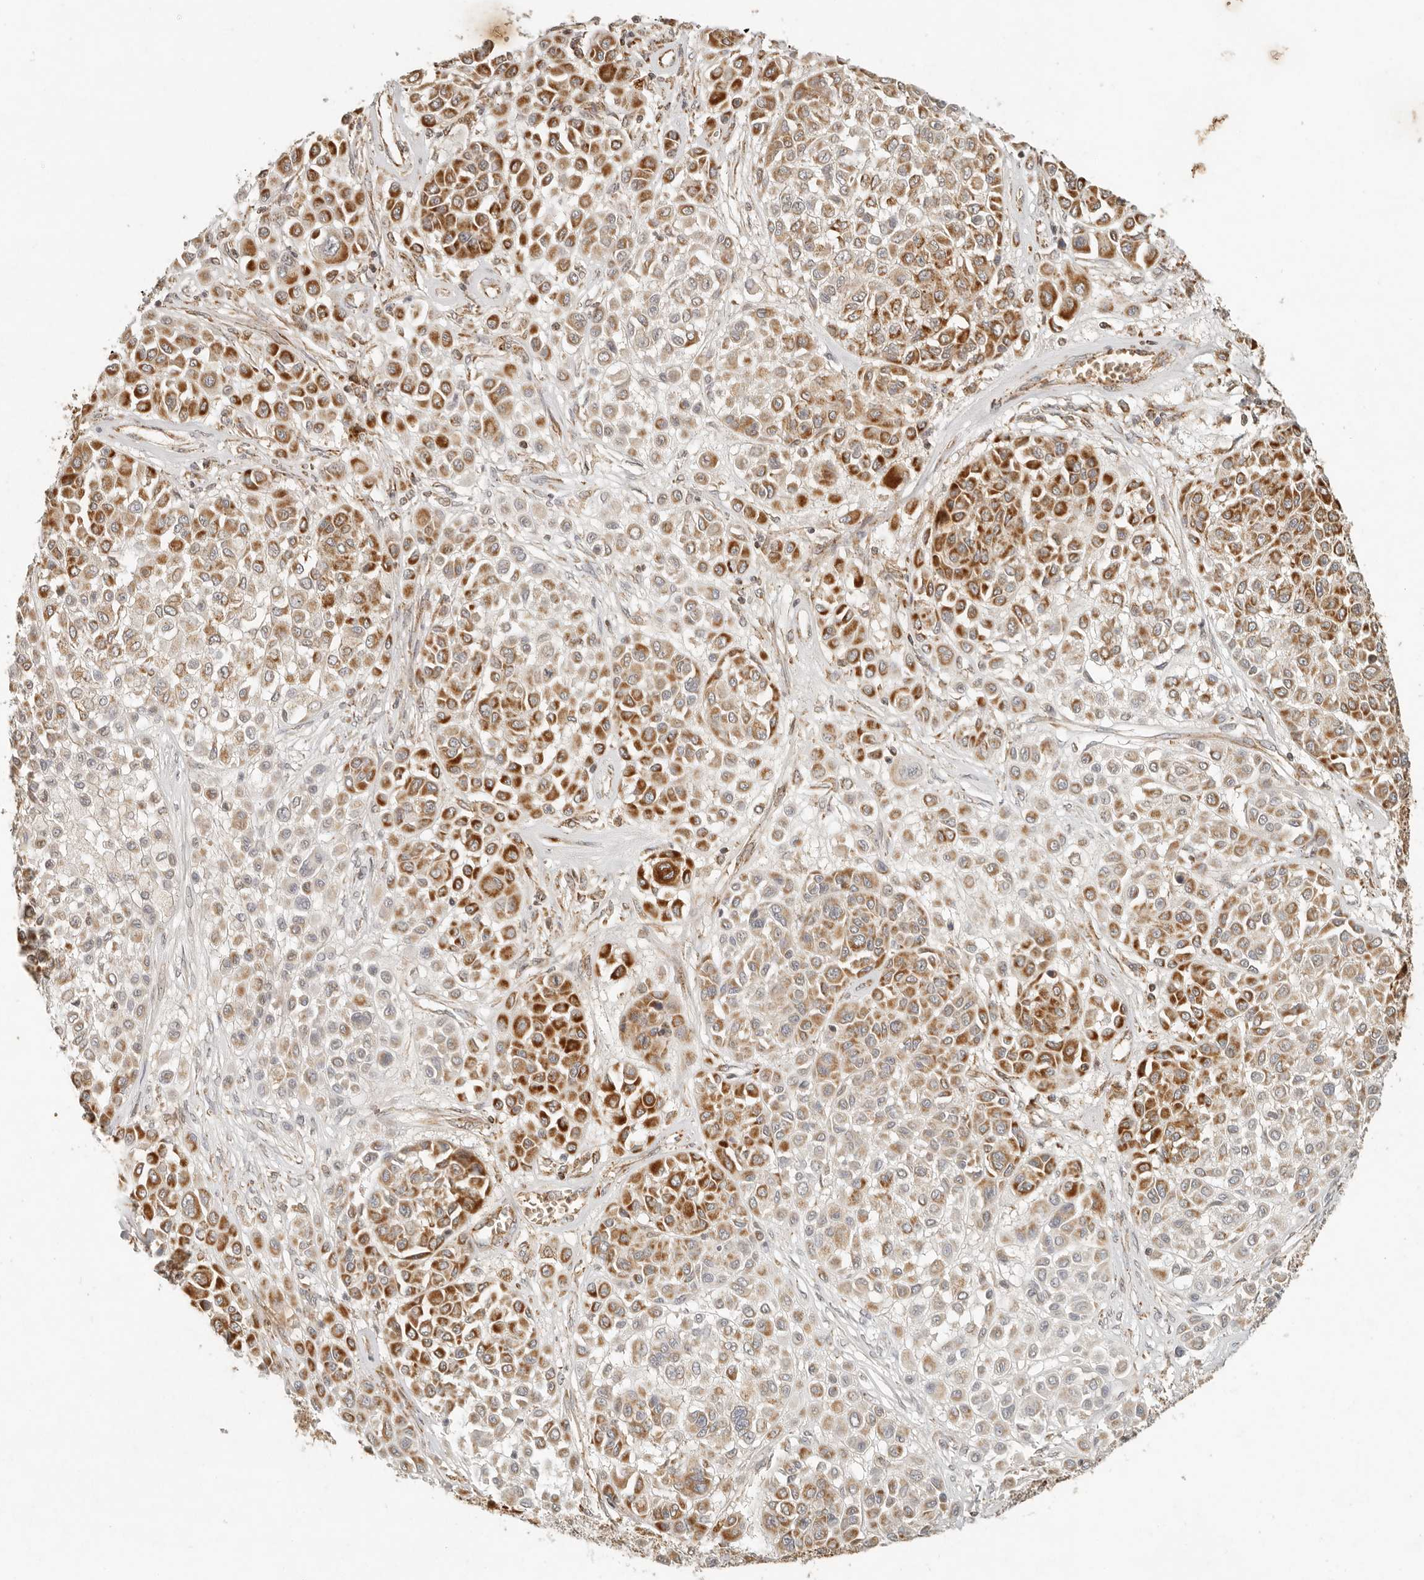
{"staining": {"intensity": "strong", "quantity": "25%-75%", "location": "cytoplasmic/membranous"}, "tissue": "melanoma", "cell_type": "Tumor cells", "image_type": "cancer", "snomed": [{"axis": "morphology", "description": "Malignant melanoma, Metastatic site"}, {"axis": "topography", "description": "Soft tissue"}], "caption": "Immunohistochemistry (DAB) staining of human melanoma displays strong cytoplasmic/membranous protein staining in approximately 25%-75% of tumor cells.", "gene": "MRPL55", "patient": {"sex": "male", "age": 41}}